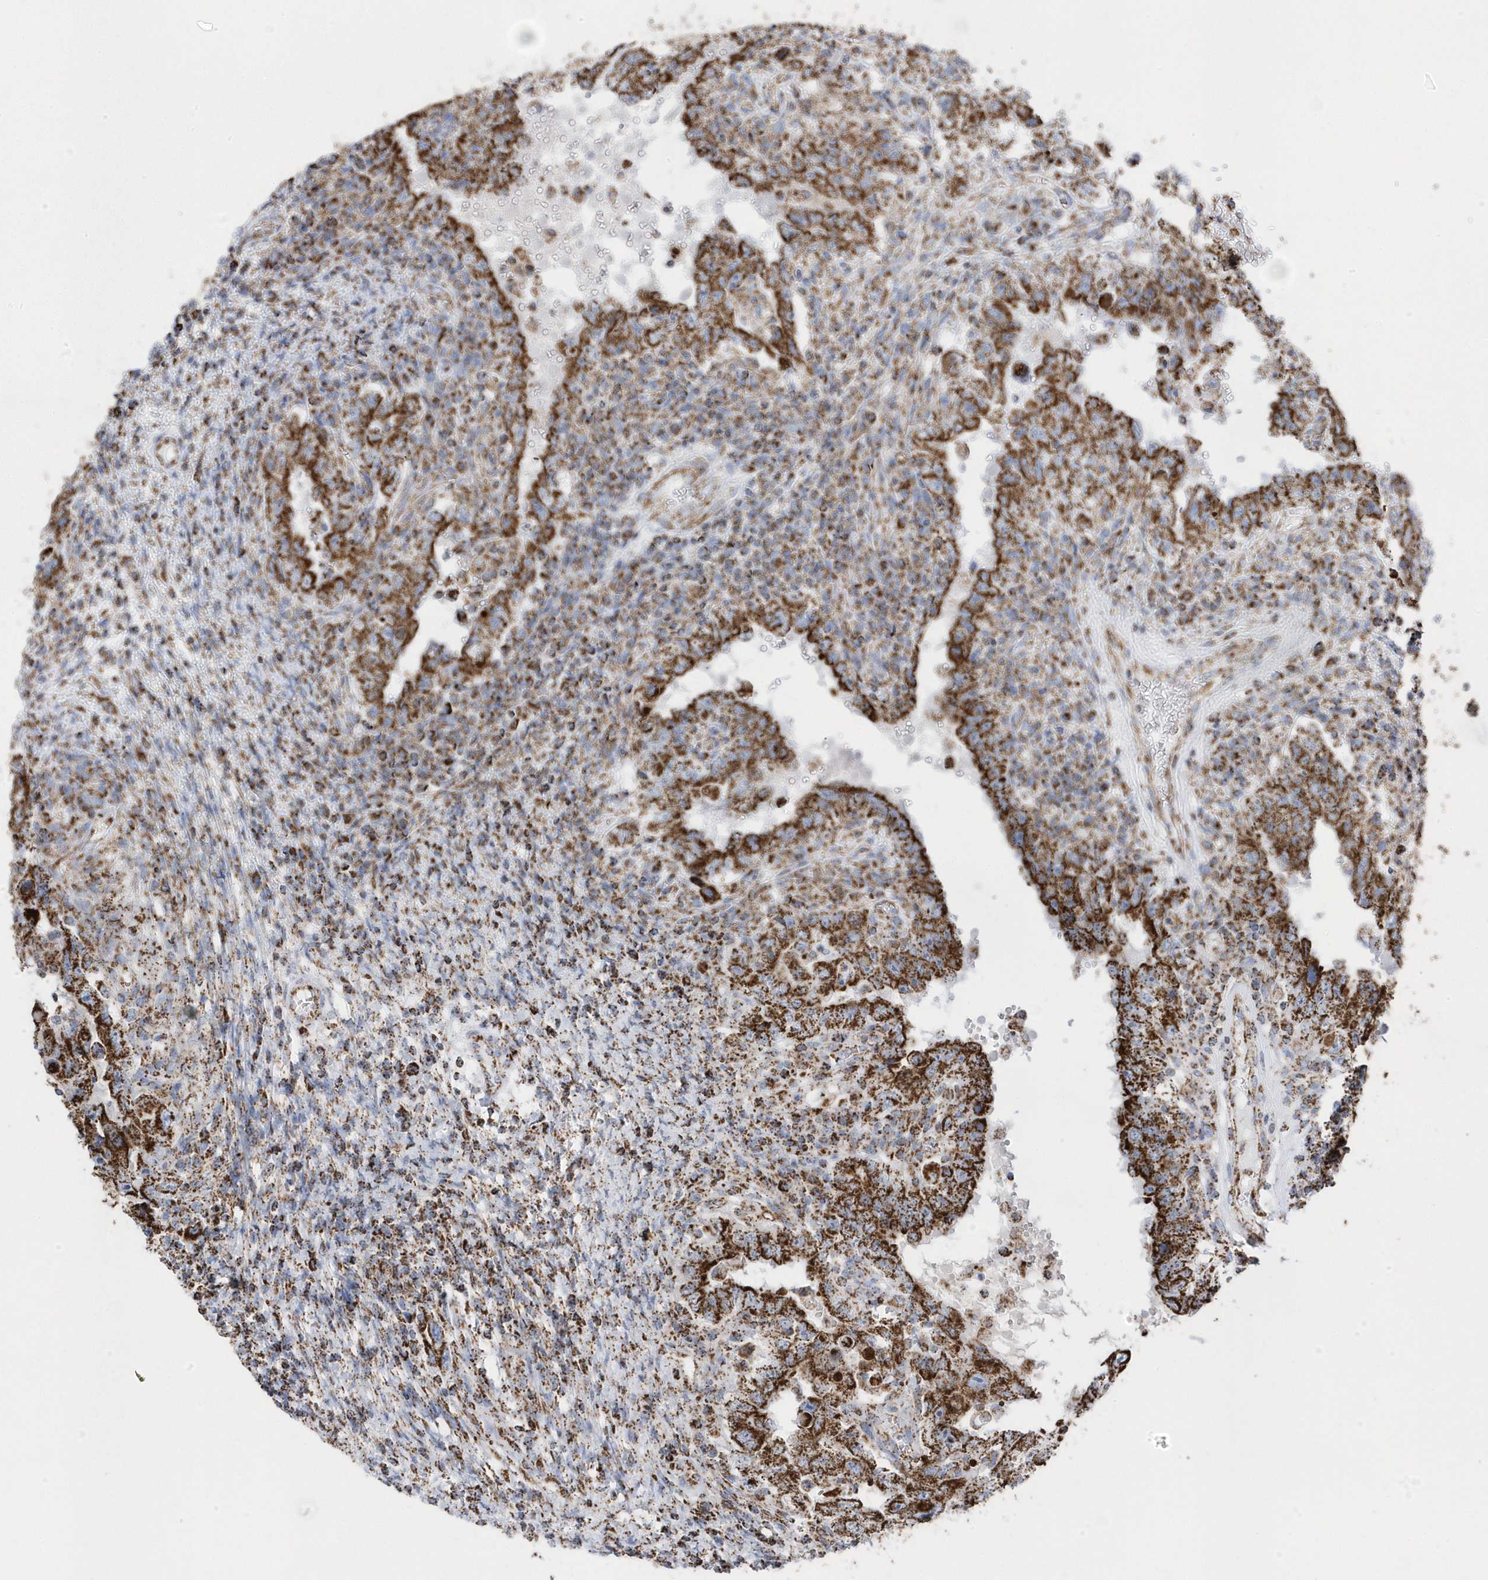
{"staining": {"intensity": "strong", "quantity": ">75%", "location": "cytoplasmic/membranous"}, "tissue": "testis cancer", "cell_type": "Tumor cells", "image_type": "cancer", "snomed": [{"axis": "morphology", "description": "Carcinoma, Embryonal, NOS"}, {"axis": "topography", "description": "Testis"}], "caption": "DAB immunohistochemical staining of human testis cancer (embryonal carcinoma) reveals strong cytoplasmic/membranous protein expression in about >75% of tumor cells. (brown staining indicates protein expression, while blue staining denotes nuclei).", "gene": "GTPBP8", "patient": {"sex": "male", "age": 26}}